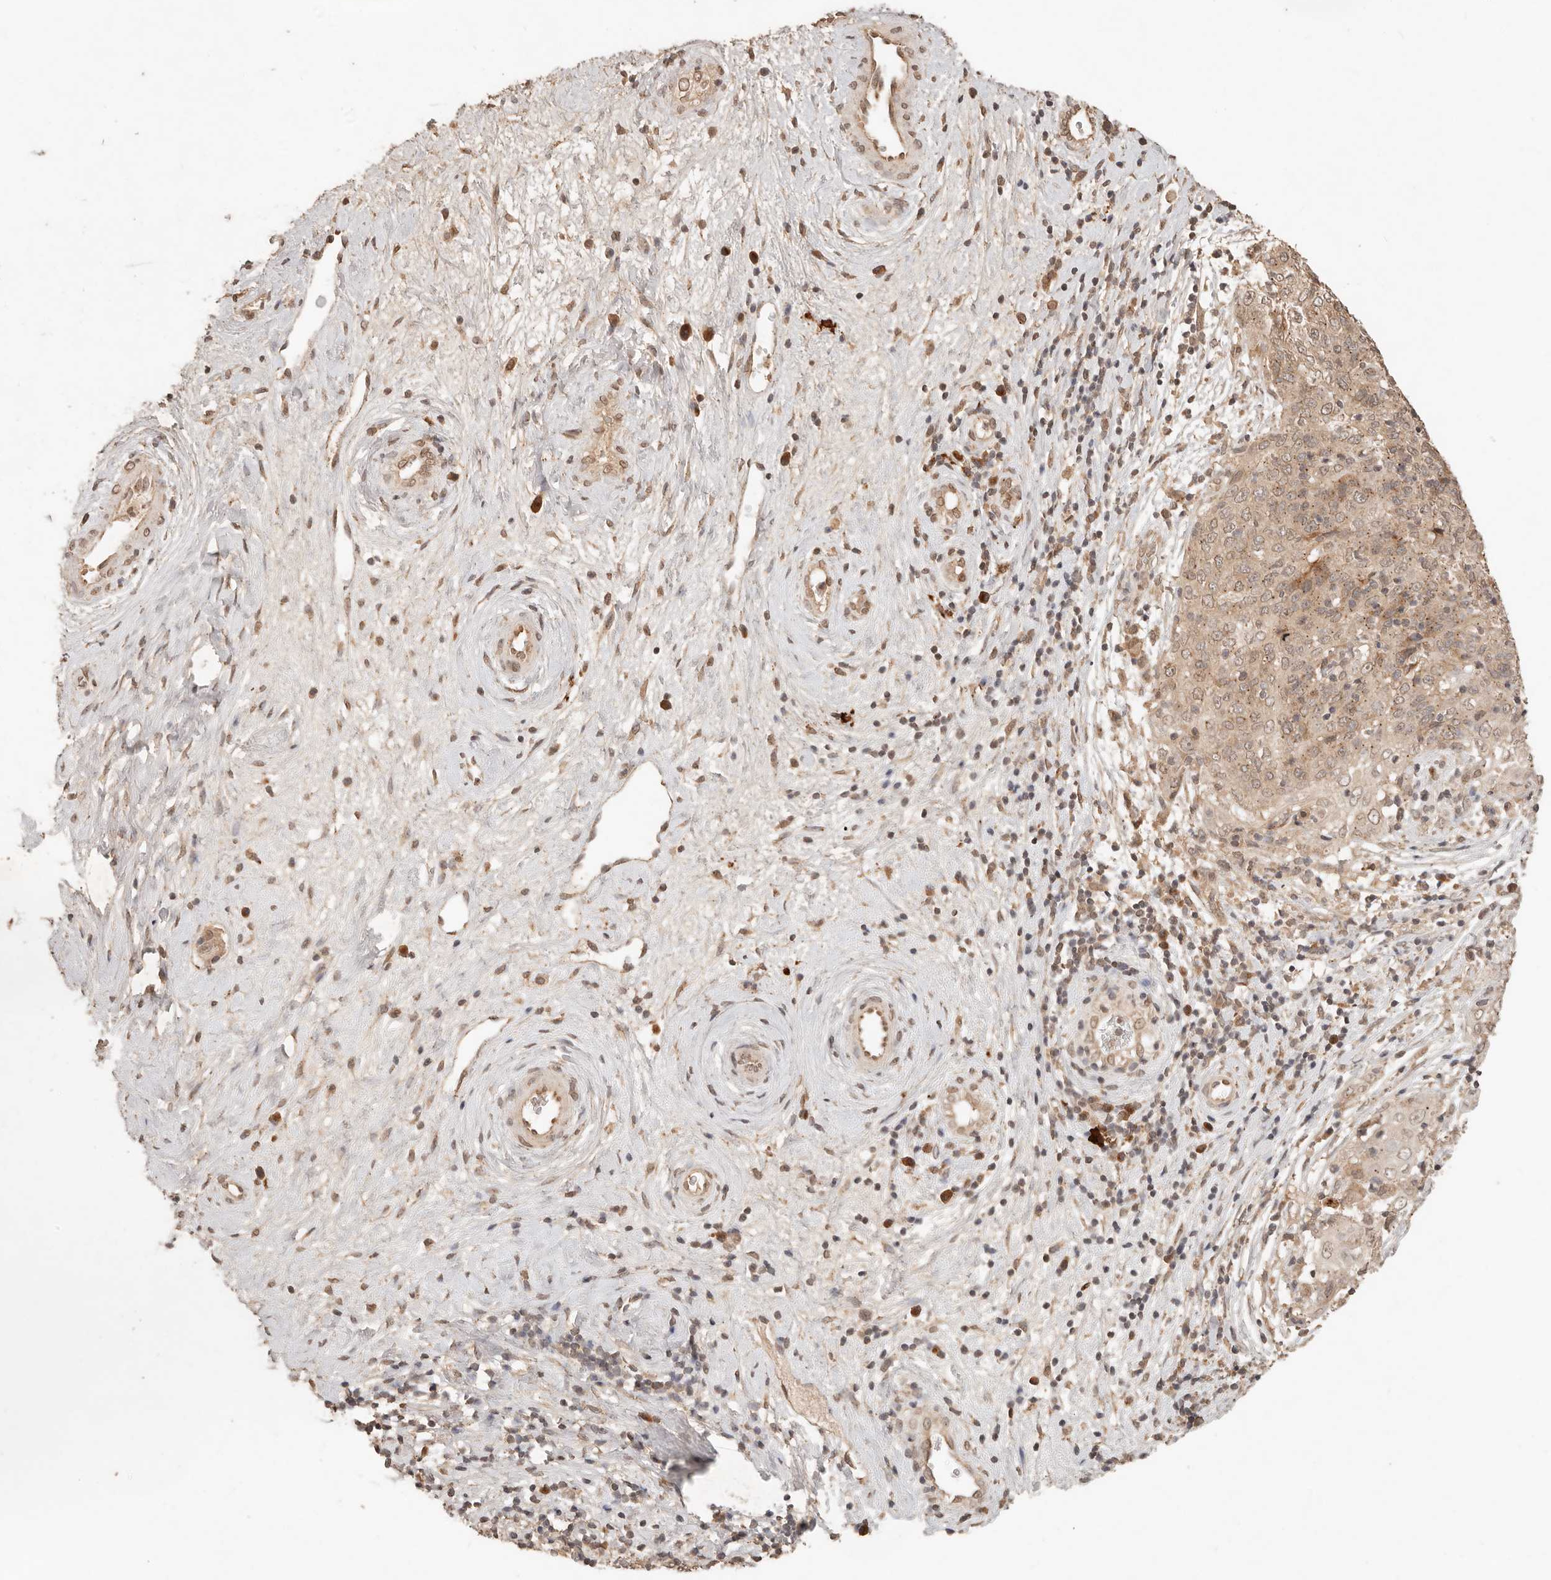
{"staining": {"intensity": "weak", "quantity": ">75%", "location": "cytoplasmic/membranous,nuclear"}, "tissue": "cervical cancer", "cell_type": "Tumor cells", "image_type": "cancer", "snomed": [{"axis": "morphology", "description": "Squamous cell carcinoma, NOS"}, {"axis": "topography", "description": "Cervix"}], "caption": "Immunohistochemistry (IHC) (DAB) staining of human squamous cell carcinoma (cervical) demonstrates weak cytoplasmic/membranous and nuclear protein expression in about >75% of tumor cells. The protein is shown in brown color, while the nuclei are stained blue.", "gene": "LMO4", "patient": {"sex": "female", "age": 48}}